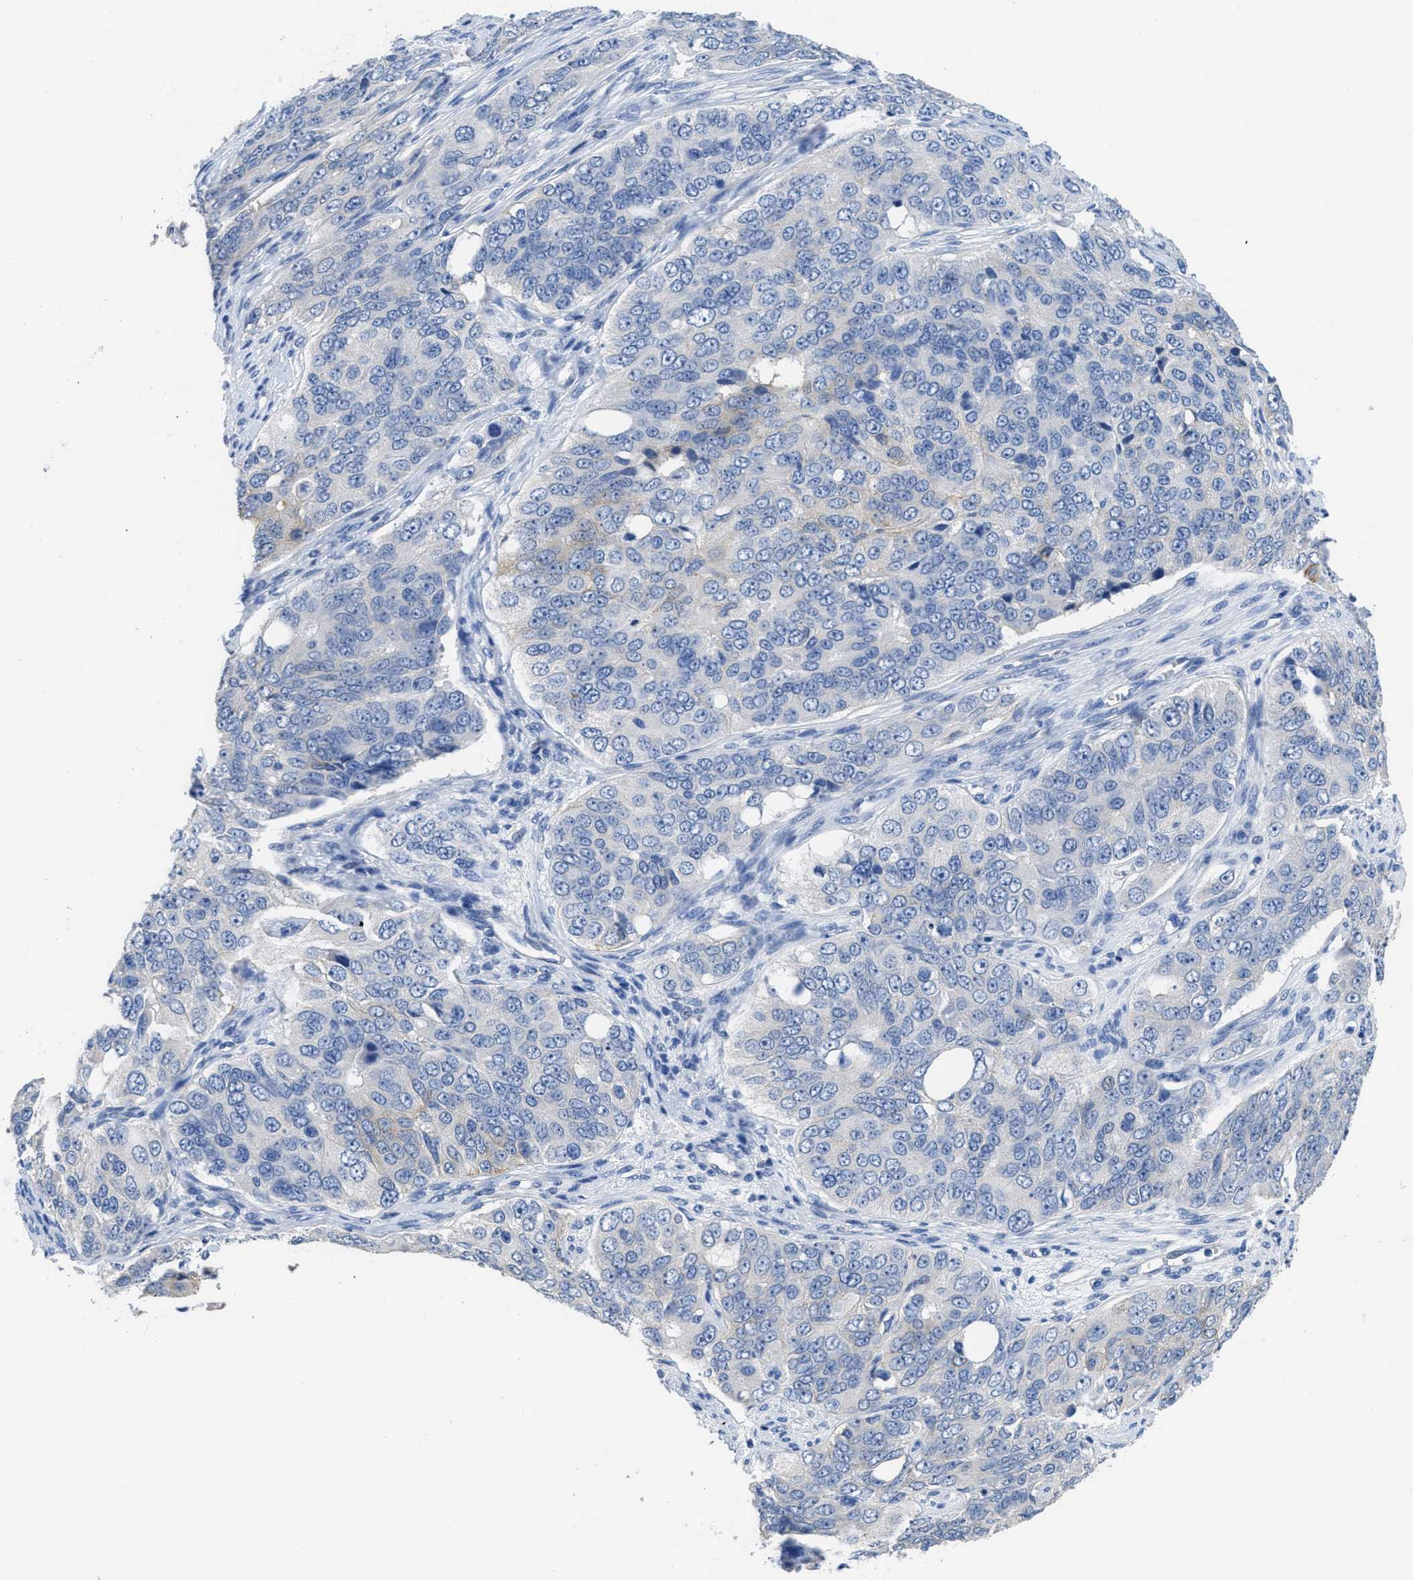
{"staining": {"intensity": "moderate", "quantity": "<25%", "location": "cytoplasmic/membranous"}, "tissue": "ovarian cancer", "cell_type": "Tumor cells", "image_type": "cancer", "snomed": [{"axis": "morphology", "description": "Carcinoma, endometroid"}, {"axis": "topography", "description": "Ovary"}], "caption": "An image of endometroid carcinoma (ovarian) stained for a protein shows moderate cytoplasmic/membranous brown staining in tumor cells.", "gene": "CA9", "patient": {"sex": "female", "age": 51}}